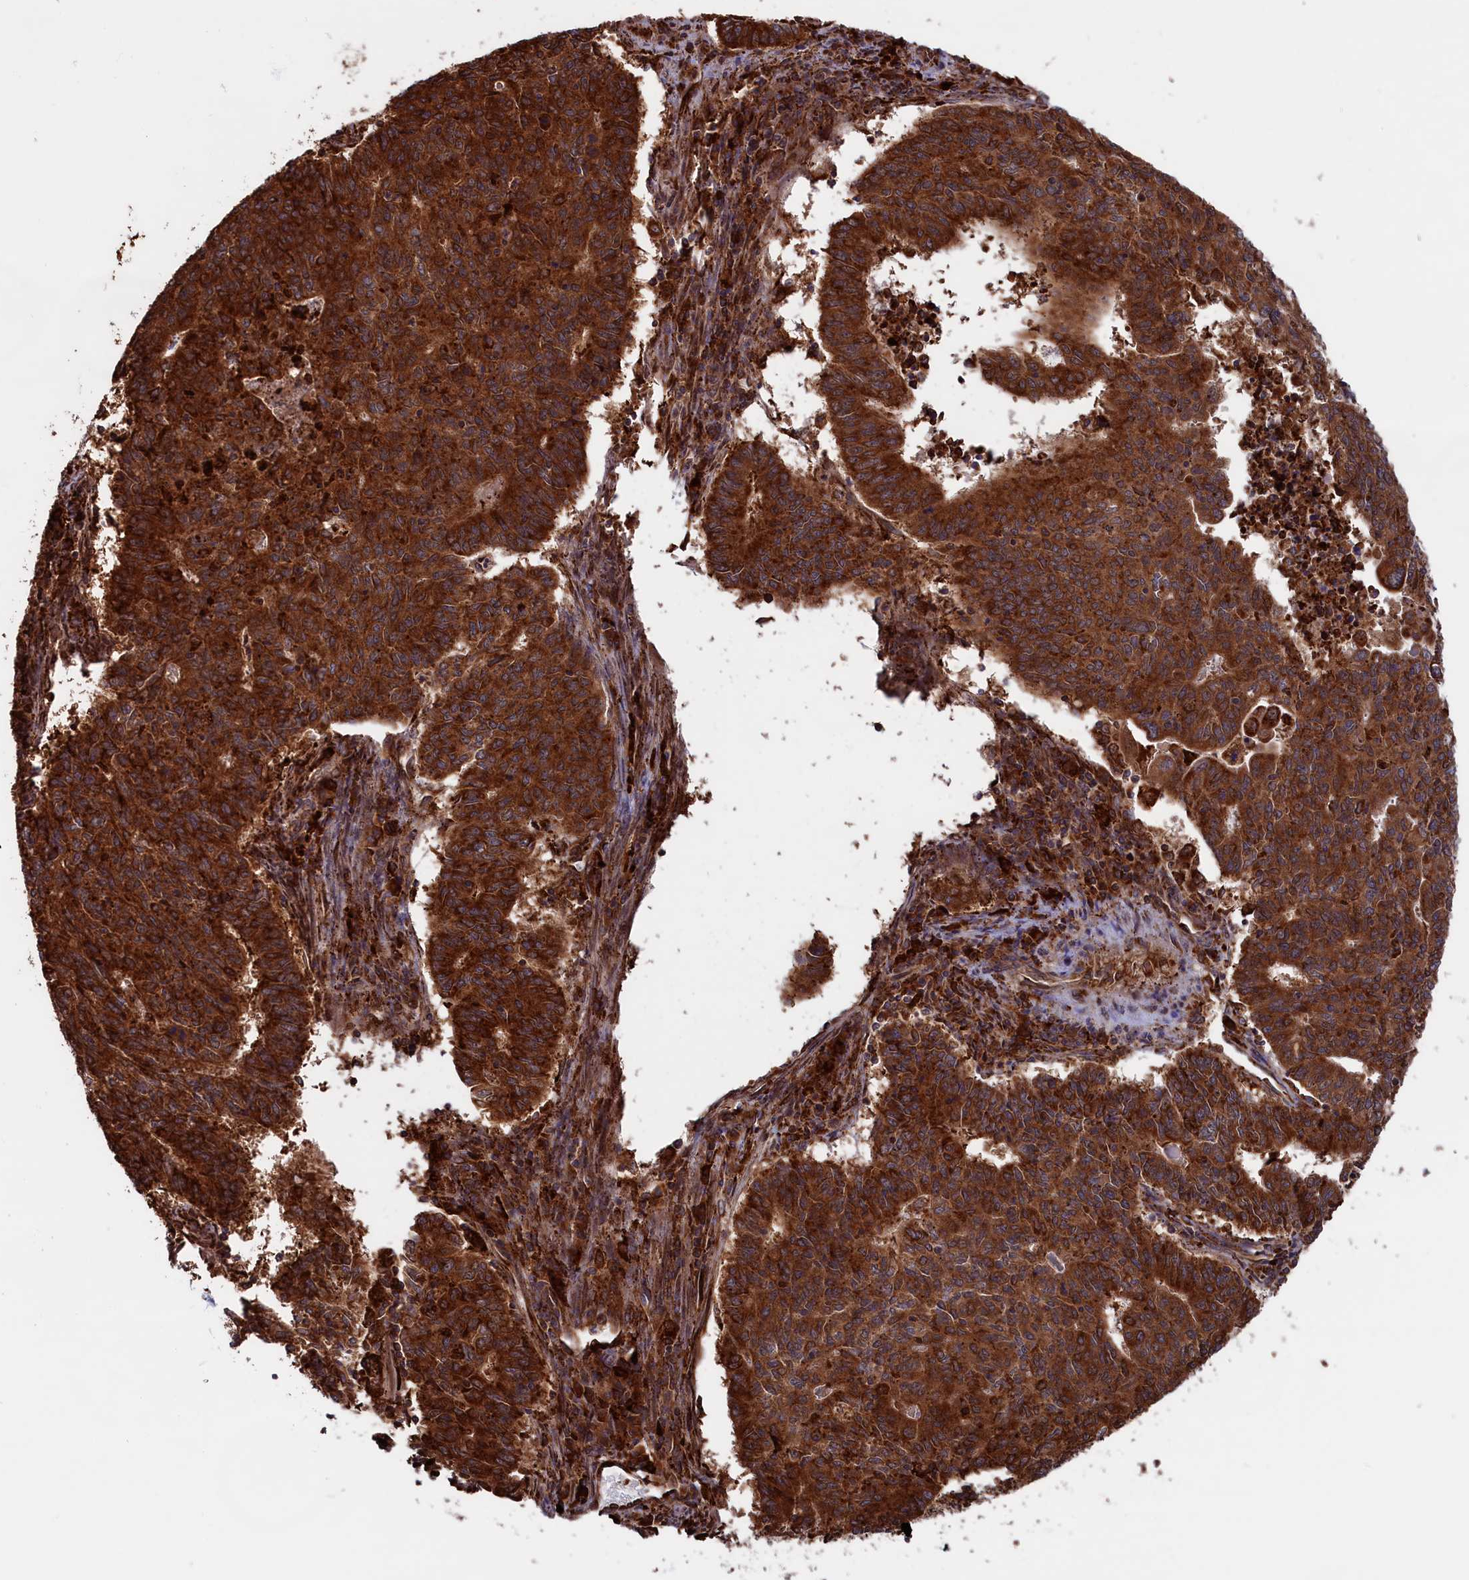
{"staining": {"intensity": "strong", "quantity": ">75%", "location": "cytoplasmic/membranous"}, "tissue": "endometrial cancer", "cell_type": "Tumor cells", "image_type": "cancer", "snomed": [{"axis": "morphology", "description": "Adenocarcinoma, NOS"}, {"axis": "topography", "description": "Endometrium"}], "caption": "Protein expression analysis of endometrial cancer (adenocarcinoma) demonstrates strong cytoplasmic/membranous positivity in about >75% of tumor cells. The staining is performed using DAB brown chromogen to label protein expression. The nuclei are counter-stained blue using hematoxylin.", "gene": "PLA2G4C", "patient": {"sex": "female", "age": 59}}